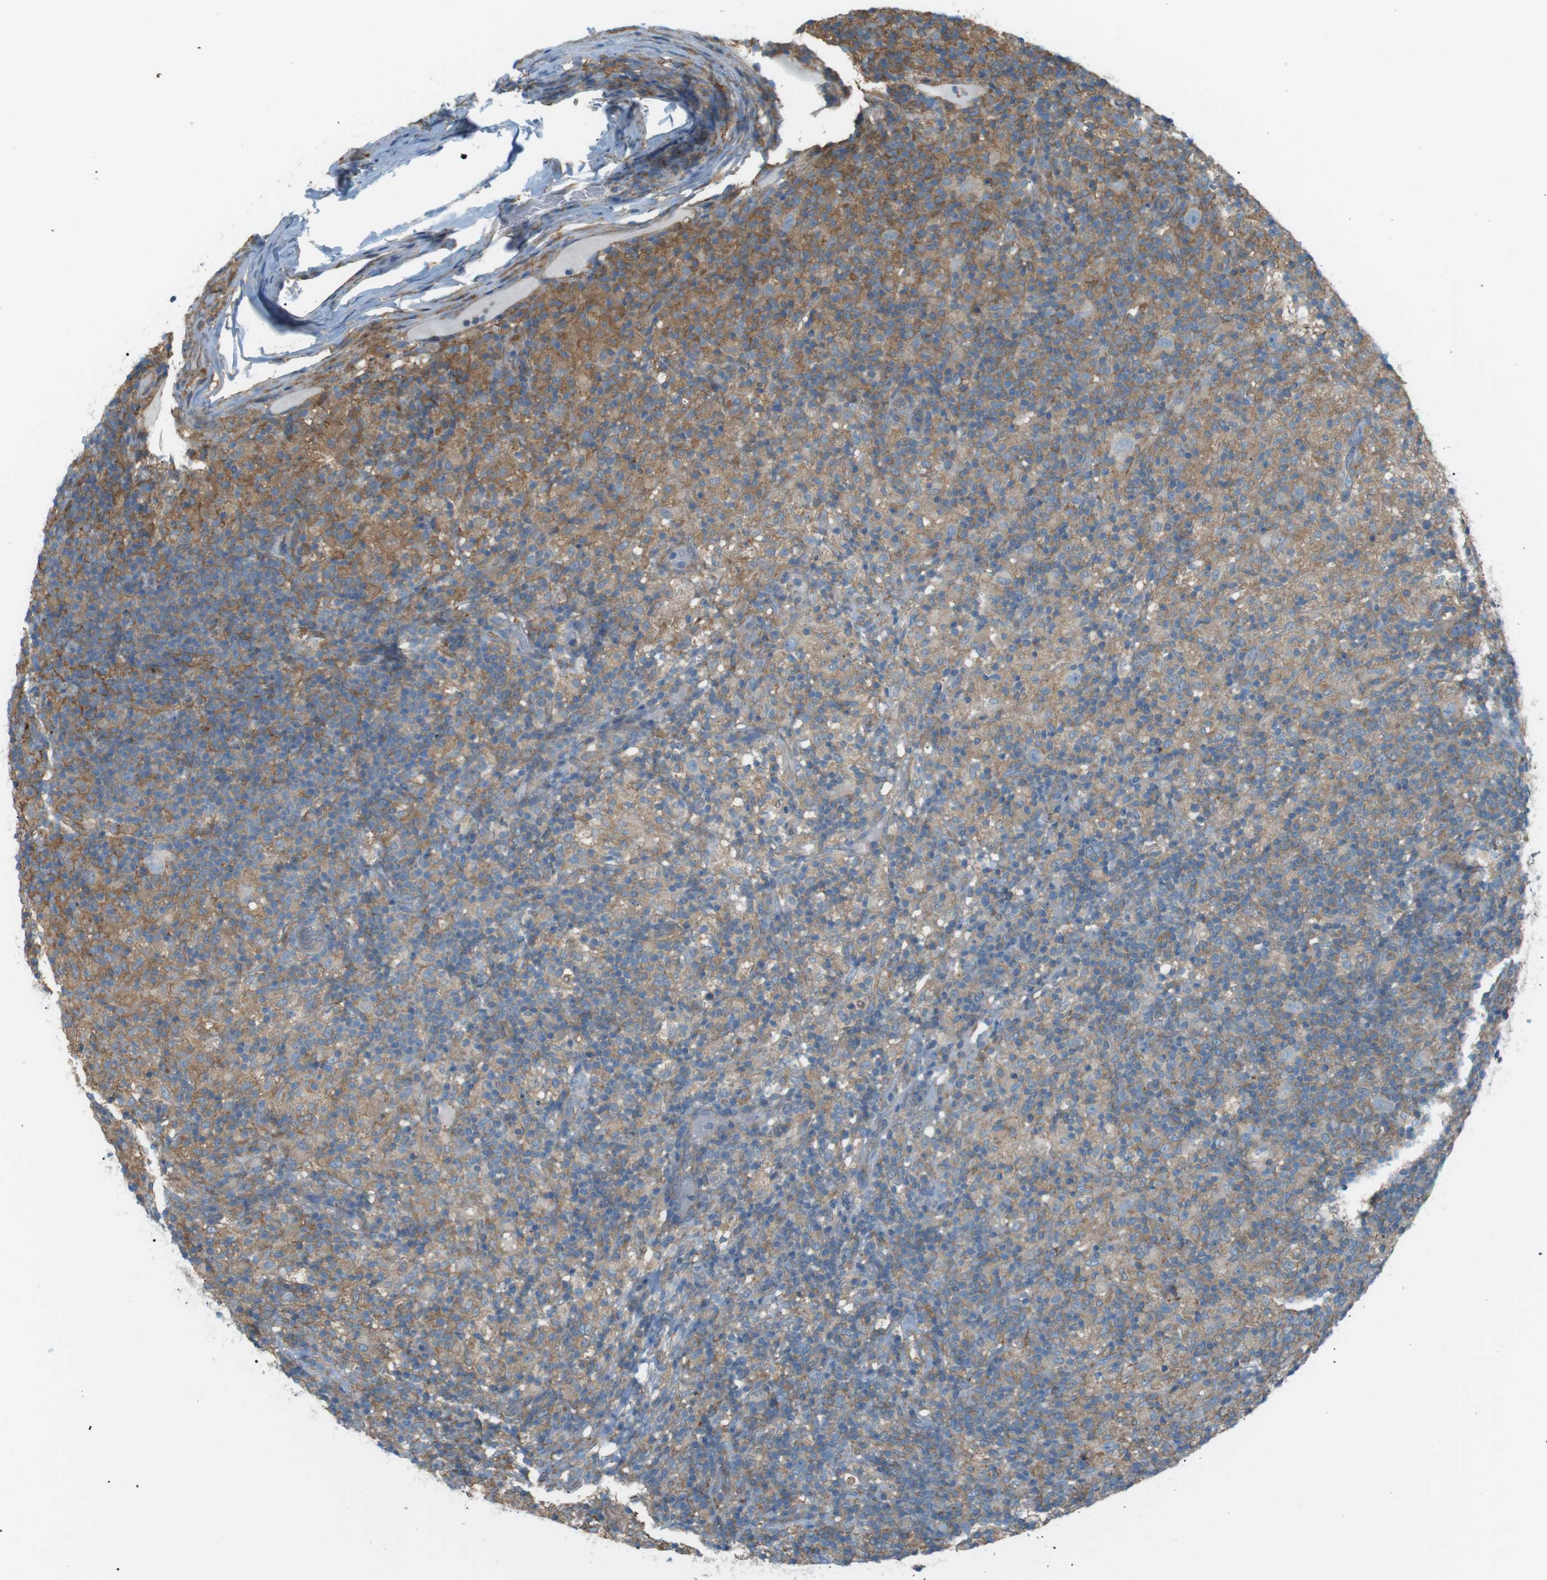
{"staining": {"intensity": "negative", "quantity": "none", "location": "none"}, "tissue": "lymphoma", "cell_type": "Tumor cells", "image_type": "cancer", "snomed": [{"axis": "morphology", "description": "Hodgkin's disease, NOS"}, {"axis": "topography", "description": "Lymph node"}], "caption": "Immunohistochemistry (IHC) histopathology image of neoplastic tissue: Hodgkin's disease stained with DAB (3,3'-diaminobenzidine) reveals no significant protein staining in tumor cells.", "gene": "PEPD", "patient": {"sex": "male", "age": 70}}